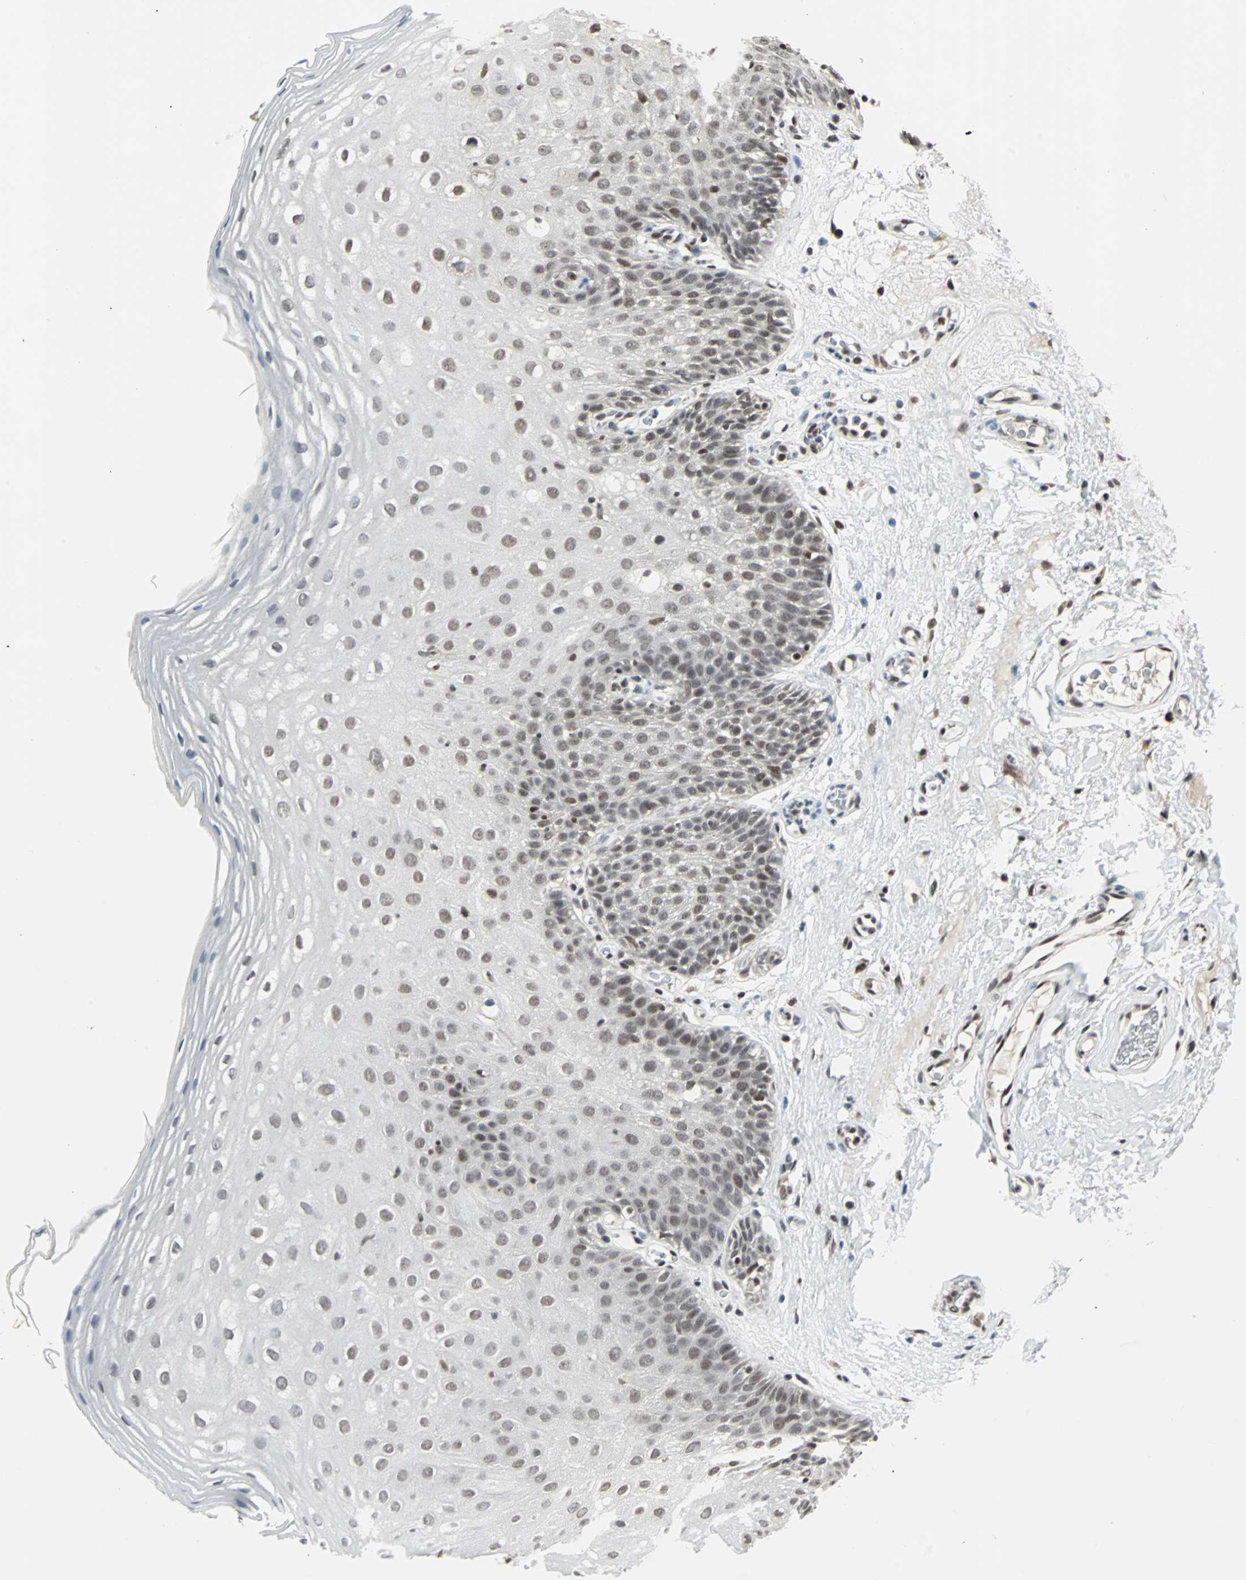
{"staining": {"intensity": "weak", "quantity": ">75%", "location": "nuclear"}, "tissue": "oral mucosa", "cell_type": "Squamous epithelial cells", "image_type": "normal", "snomed": [{"axis": "morphology", "description": "Normal tissue, NOS"}, {"axis": "morphology", "description": "Squamous cell carcinoma, NOS"}, {"axis": "topography", "description": "Skeletal muscle"}, {"axis": "topography", "description": "Oral tissue"}], "caption": "Weak nuclear positivity for a protein is present in about >75% of squamous epithelial cells of benign oral mucosa using IHC.", "gene": "TERF2IP", "patient": {"sex": "male", "age": 71}}